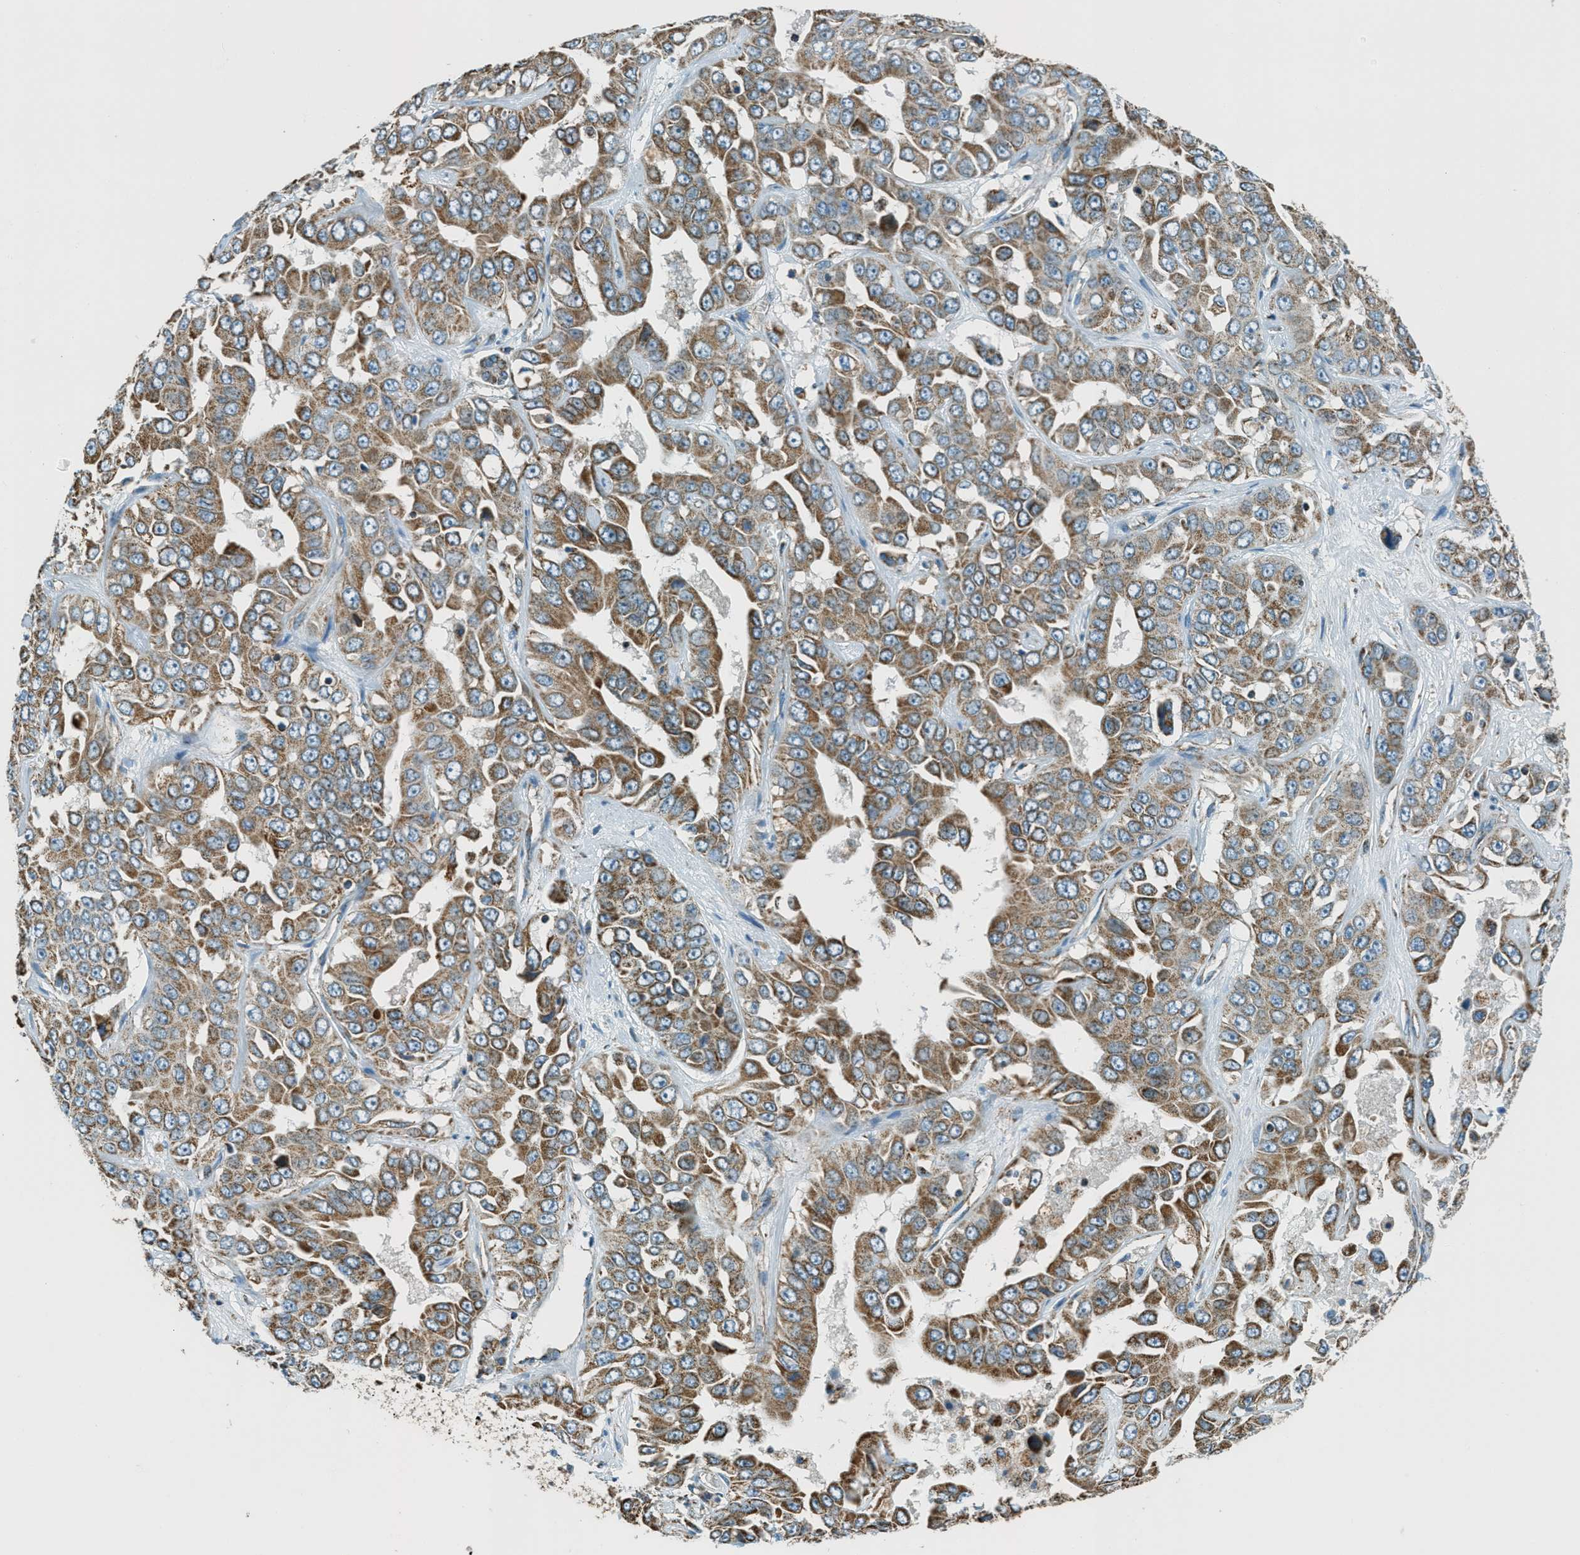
{"staining": {"intensity": "moderate", "quantity": ">75%", "location": "cytoplasmic/membranous"}, "tissue": "liver cancer", "cell_type": "Tumor cells", "image_type": "cancer", "snomed": [{"axis": "morphology", "description": "Cholangiocarcinoma"}, {"axis": "topography", "description": "Liver"}], "caption": "Liver cancer stained with a protein marker reveals moderate staining in tumor cells.", "gene": "CHST15", "patient": {"sex": "female", "age": 52}}